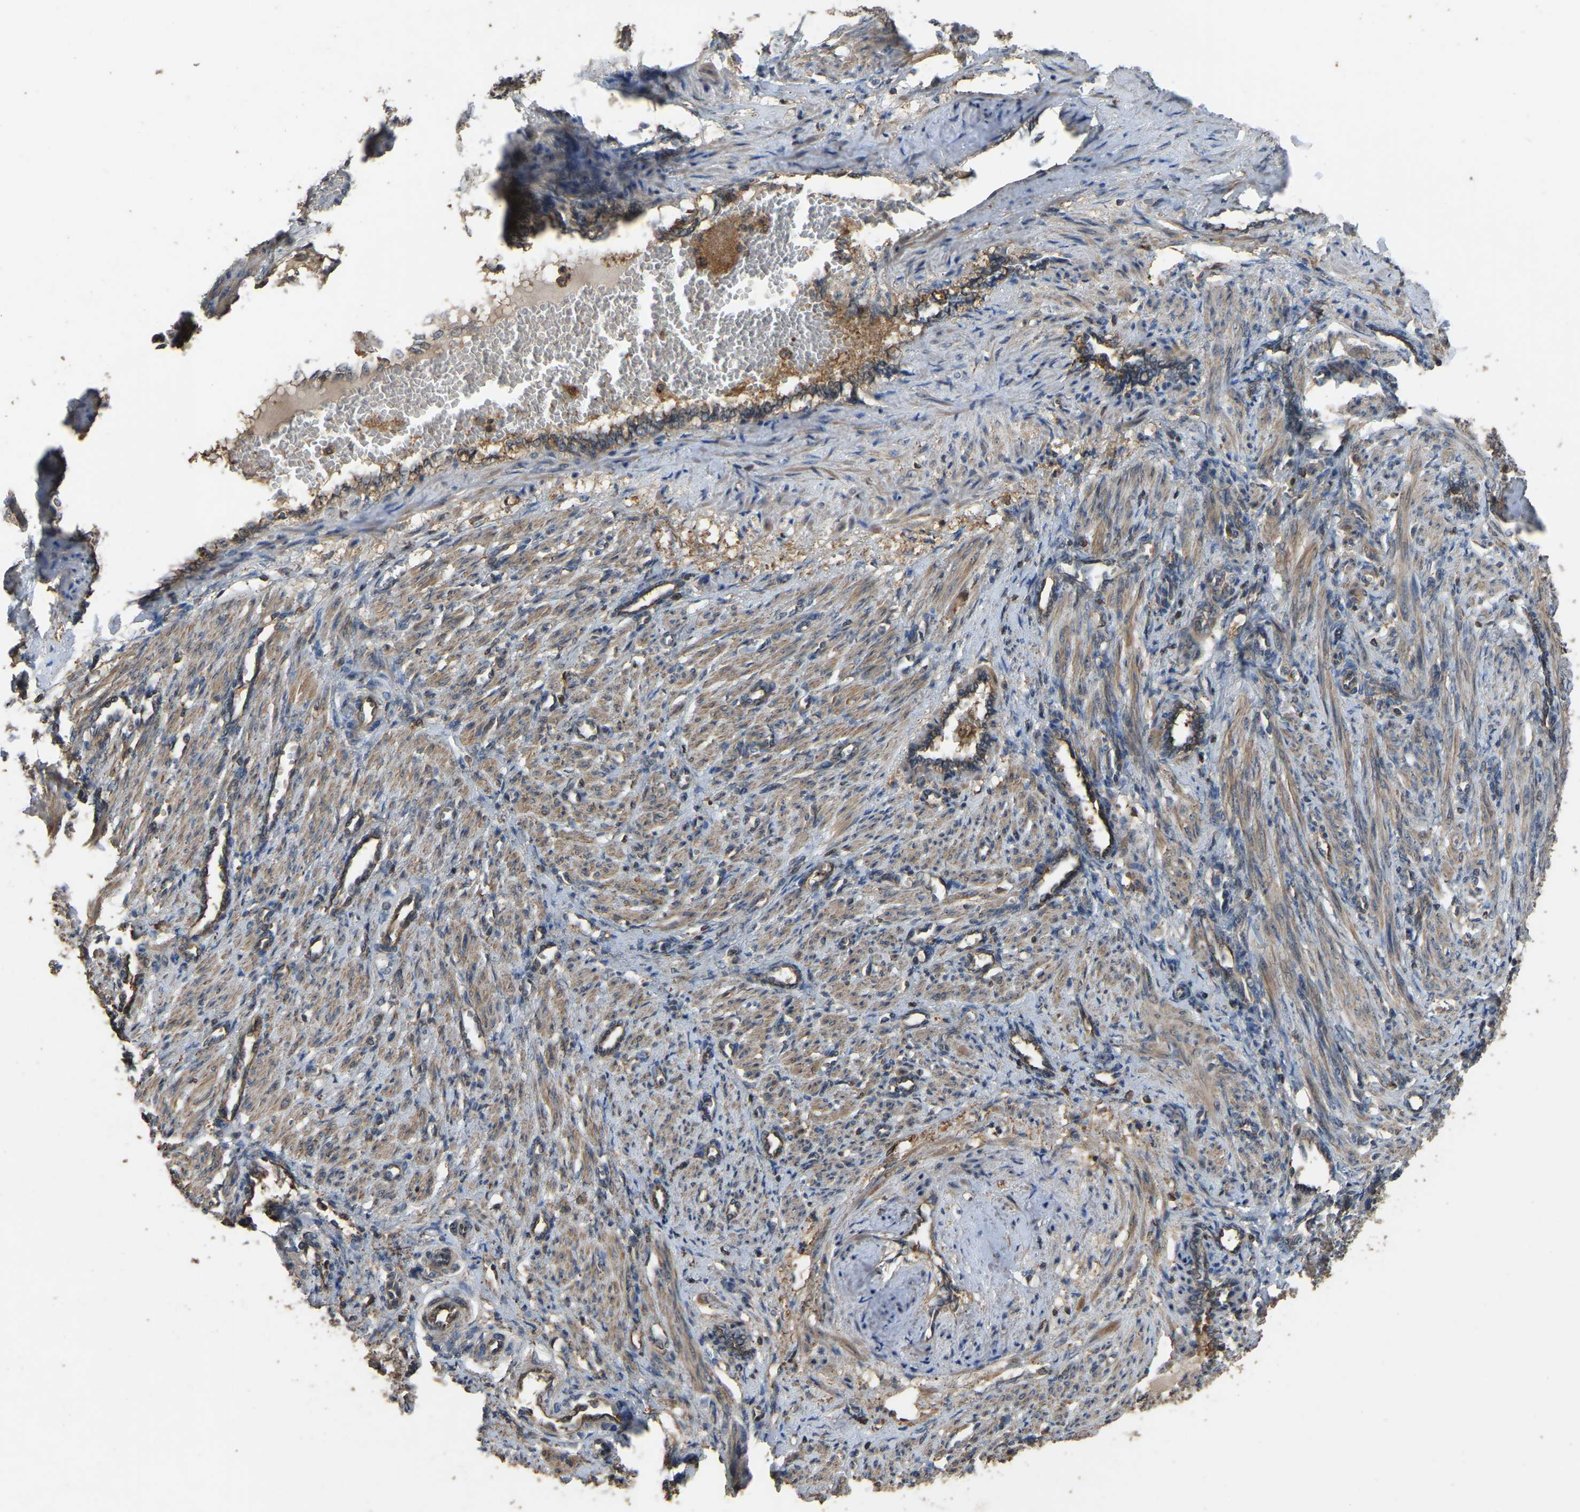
{"staining": {"intensity": "weak", "quantity": ">75%", "location": "cytoplasmic/membranous"}, "tissue": "smooth muscle", "cell_type": "Smooth muscle cells", "image_type": "normal", "snomed": [{"axis": "morphology", "description": "Normal tissue, NOS"}, {"axis": "topography", "description": "Endometrium"}], "caption": "The histopathology image demonstrates immunohistochemical staining of benign smooth muscle. There is weak cytoplasmic/membranous positivity is appreciated in approximately >75% of smooth muscle cells.", "gene": "FHIT", "patient": {"sex": "female", "age": 33}}